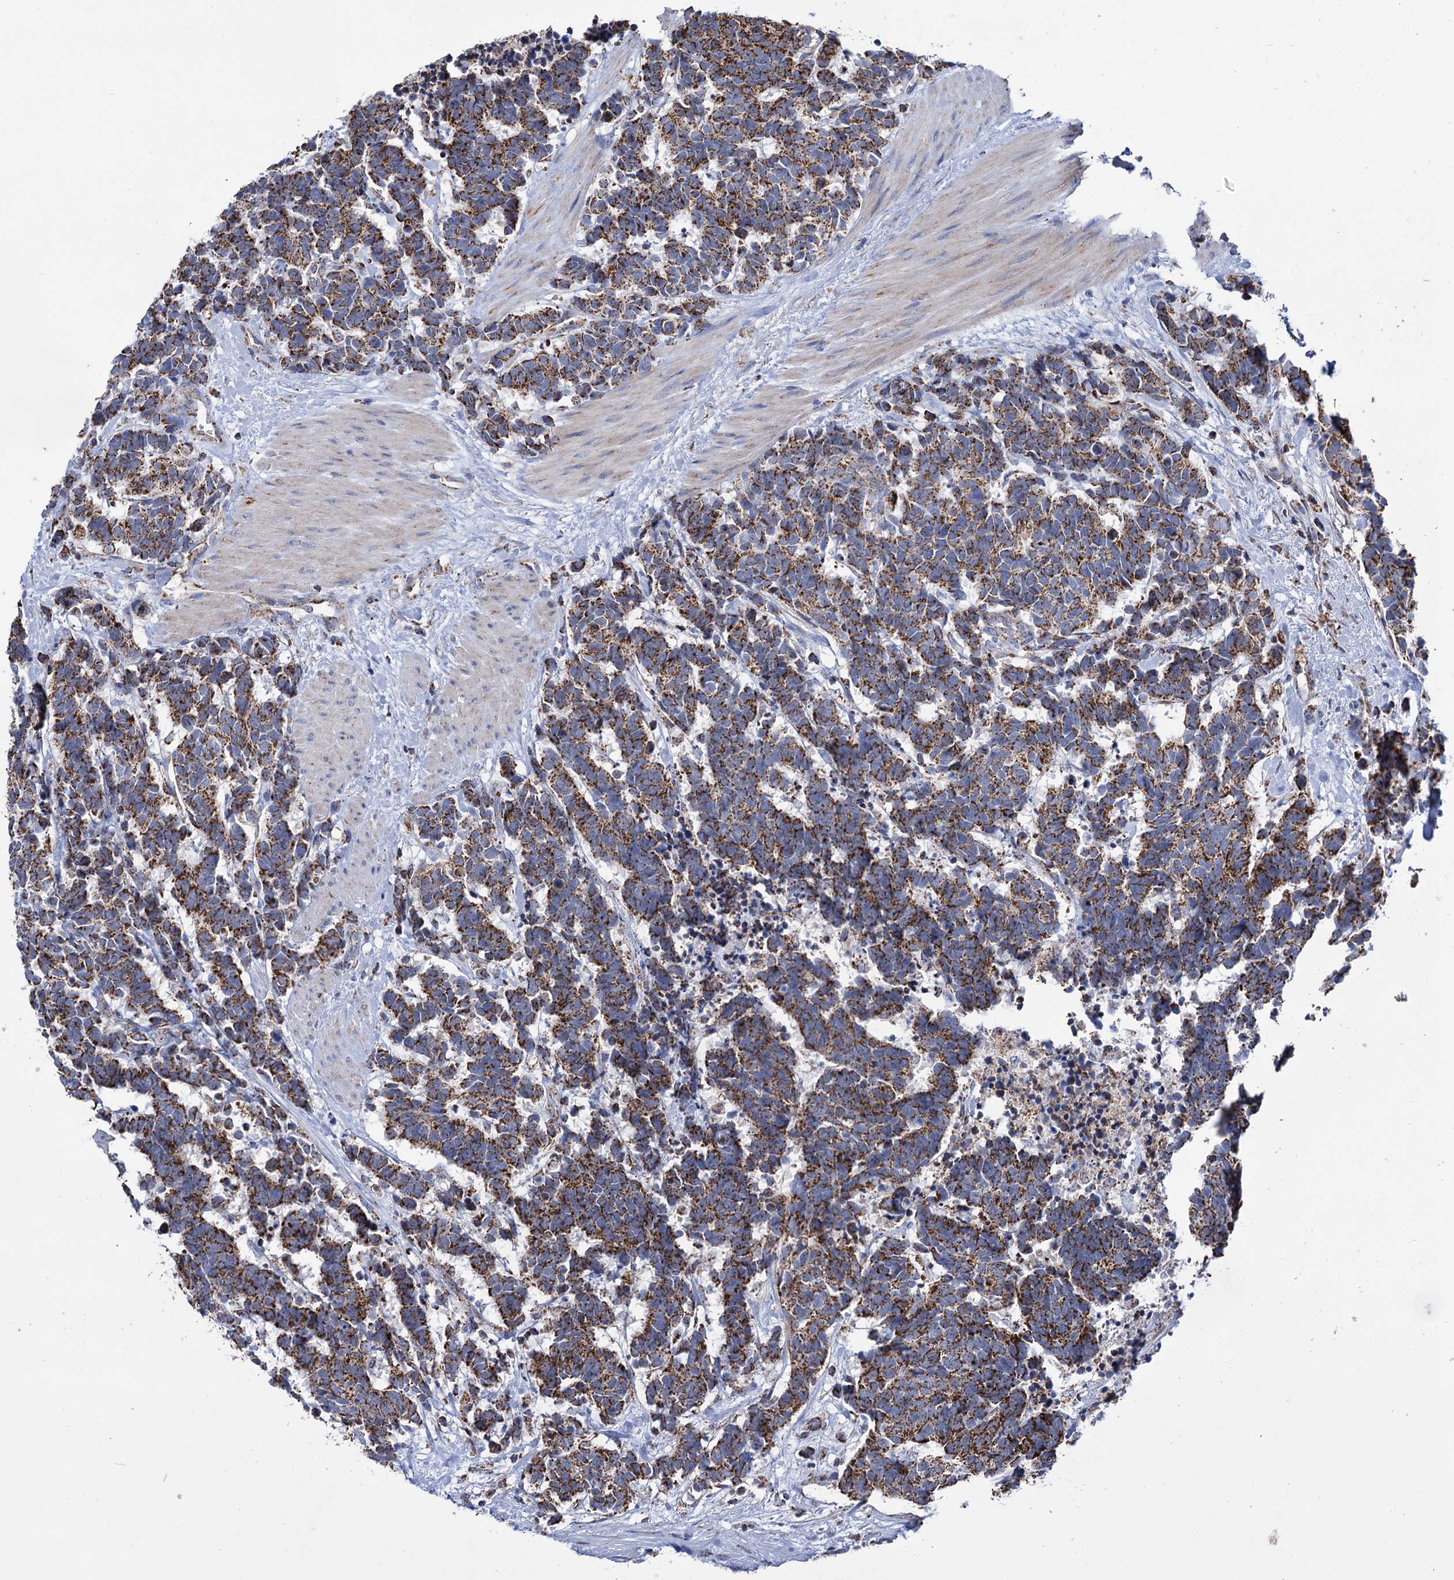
{"staining": {"intensity": "strong", "quantity": ">75%", "location": "cytoplasmic/membranous"}, "tissue": "carcinoid", "cell_type": "Tumor cells", "image_type": "cancer", "snomed": [{"axis": "morphology", "description": "Carcinoma, NOS"}, {"axis": "morphology", "description": "Carcinoid, malignant, NOS"}, {"axis": "topography", "description": "Urinary bladder"}], "caption": "Immunohistochemistry (IHC) image of neoplastic tissue: human malignant carcinoid stained using immunohistochemistry demonstrates high levels of strong protein expression localized specifically in the cytoplasmic/membranous of tumor cells, appearing as a cytoplasmic/membranous brown color.", "gene": "ABHD10", "patient": {"sex": "male", "age": 57}}